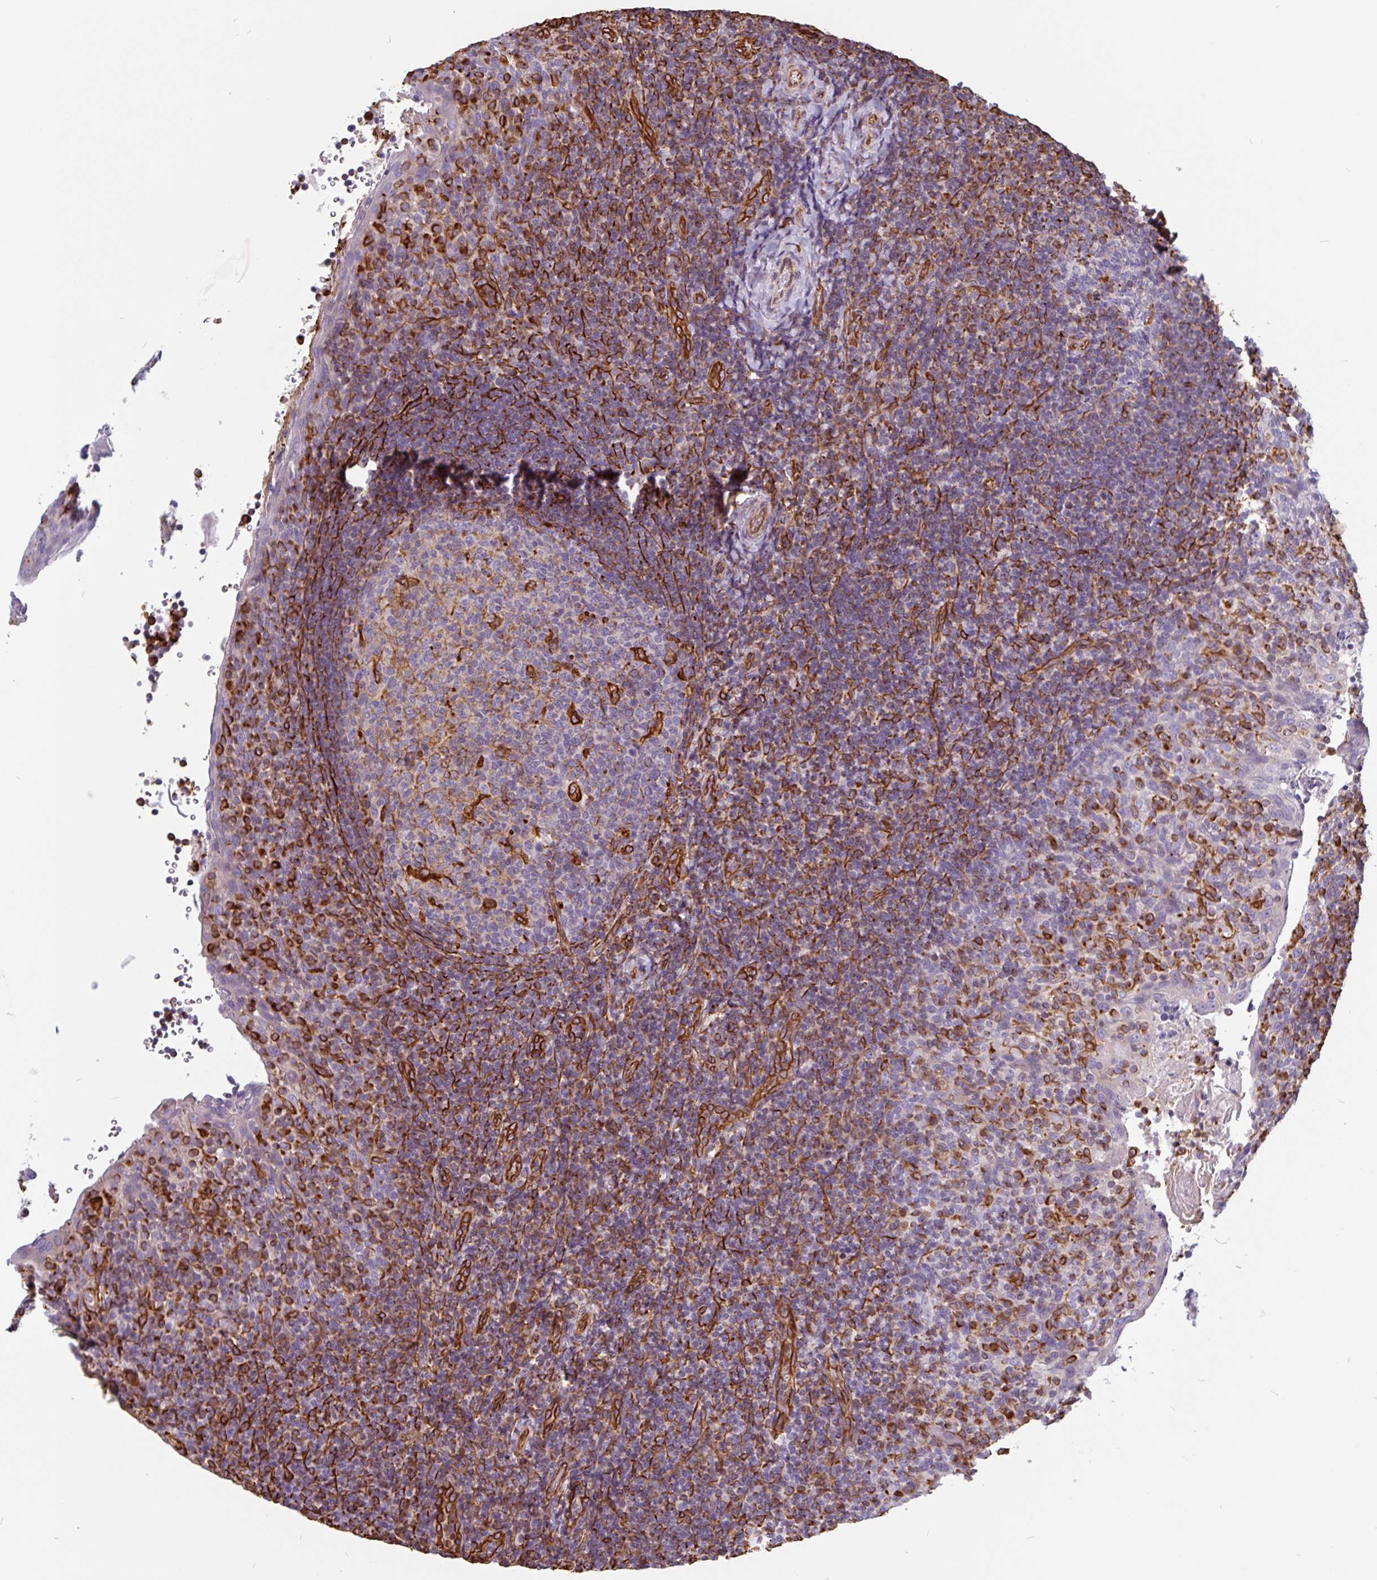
{"staining": {"intensity": "strong", "quantity": "<25%", "location": "cytoplasmic/membranous"}, "tissue": "tonsil", "cell_type": "Germinal center cells", "image_type": "normal", "snomed": [{"axis": "morphology", "description": "Normal tissue, NOS"}, {"axis": "topography", "description": "Tonsil"}], "caption": "High-power microscopy captured an immunohistochemistry image of normal tonsil, revealing strong cytoplasmic/membranous positivity in about <25% of germinal center cells.", "gene": "PPFIA1", "patient": {"sex": "female", "age": 10}}